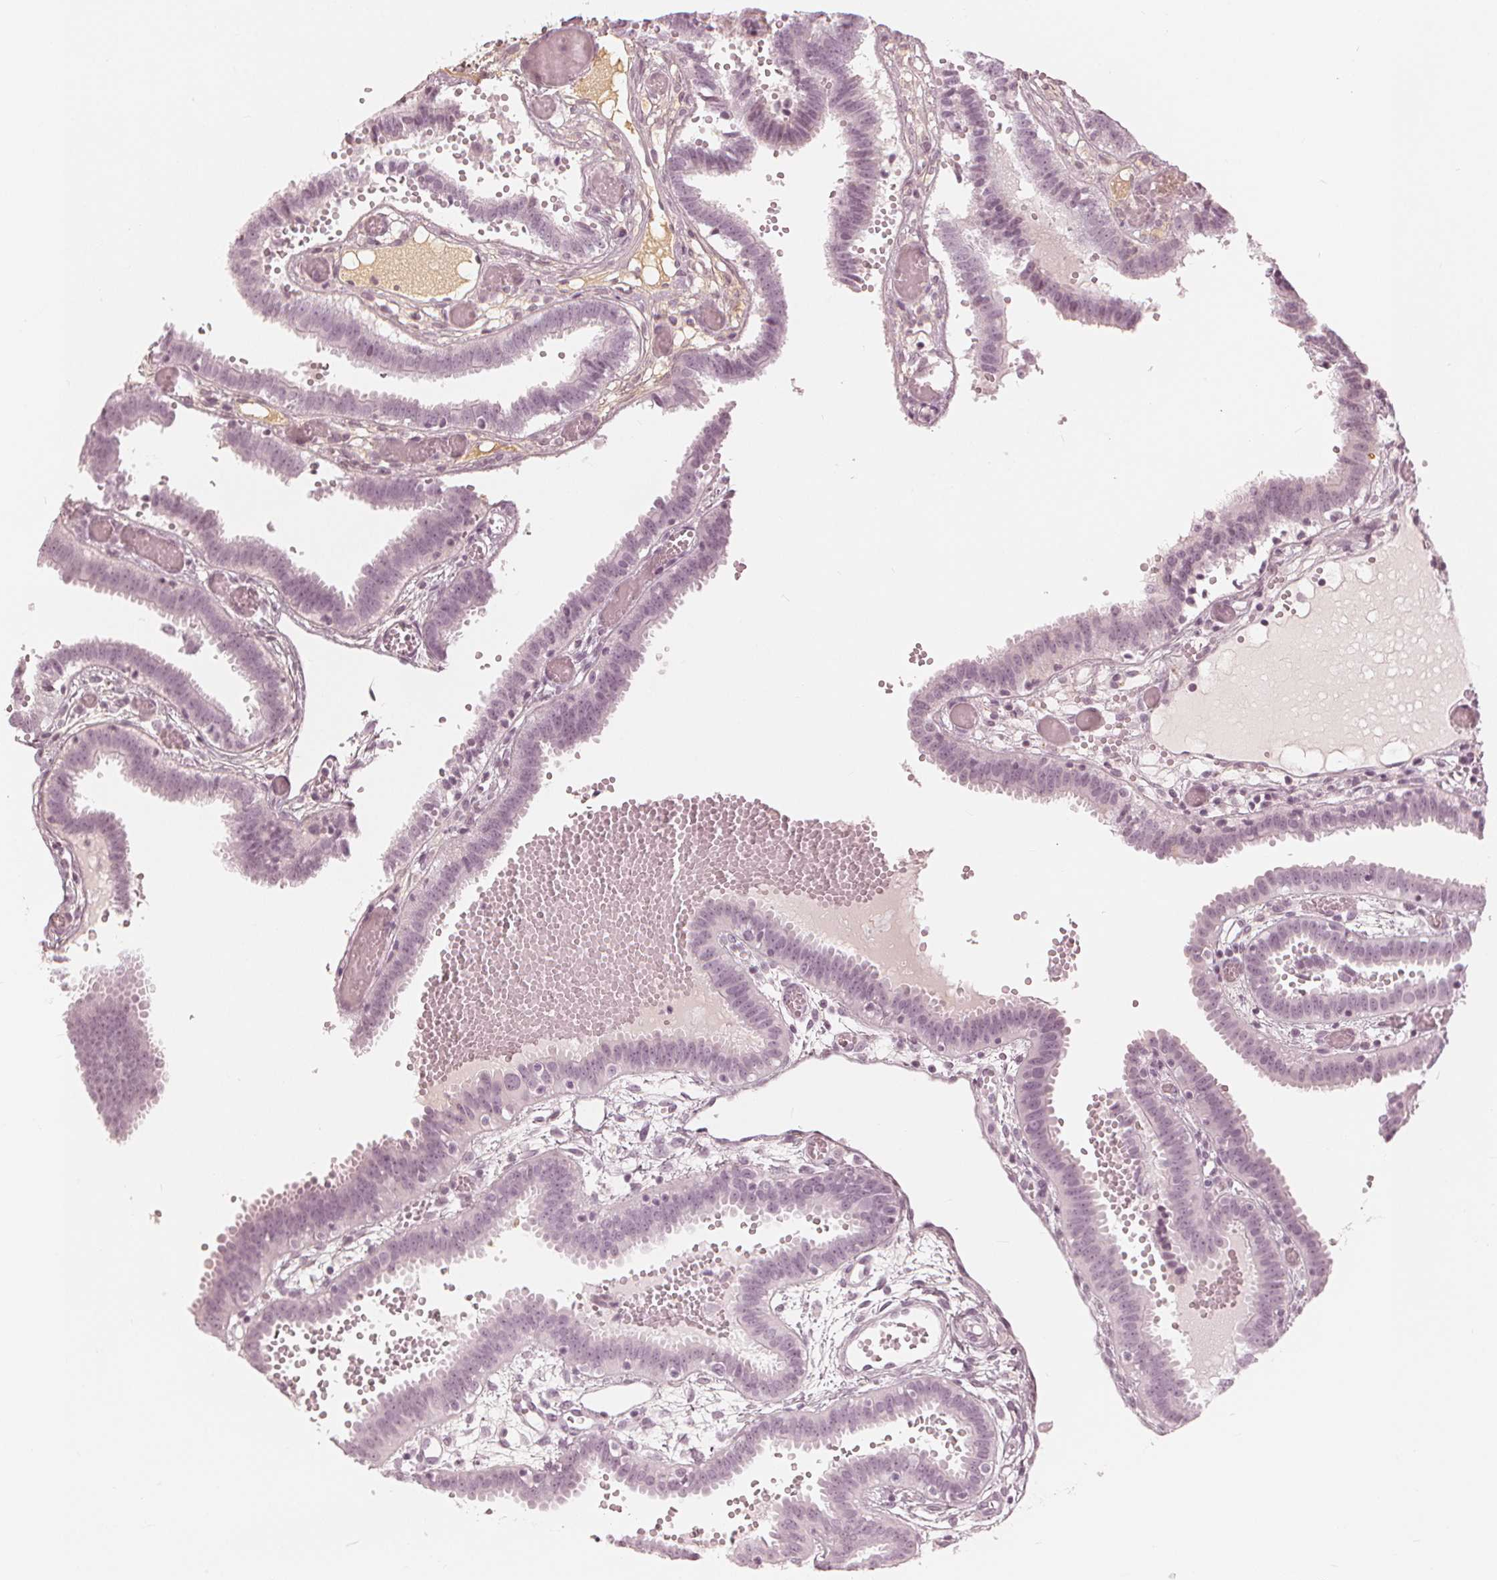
{"staining": {"intensity": "weak", "quantity": "<25%", "location": "cytoplasmic/membranous"}, "tissue": "fallopian tube", "cell_type": "Glandular cells", "image_type": "normal", "snomed": [{"axis": "morphology", "description": "Normal tissue, NOS"}, {"axis": "topography", "description": "Fallopian tube"}], "caption": "An immunohistochemistry (IHC) image of benign fallopian tube is shown. There is no staining in glandular cells of fallopian tube.", "gene": "PAEP", "patient": {"sex": "female", "age": 37}}